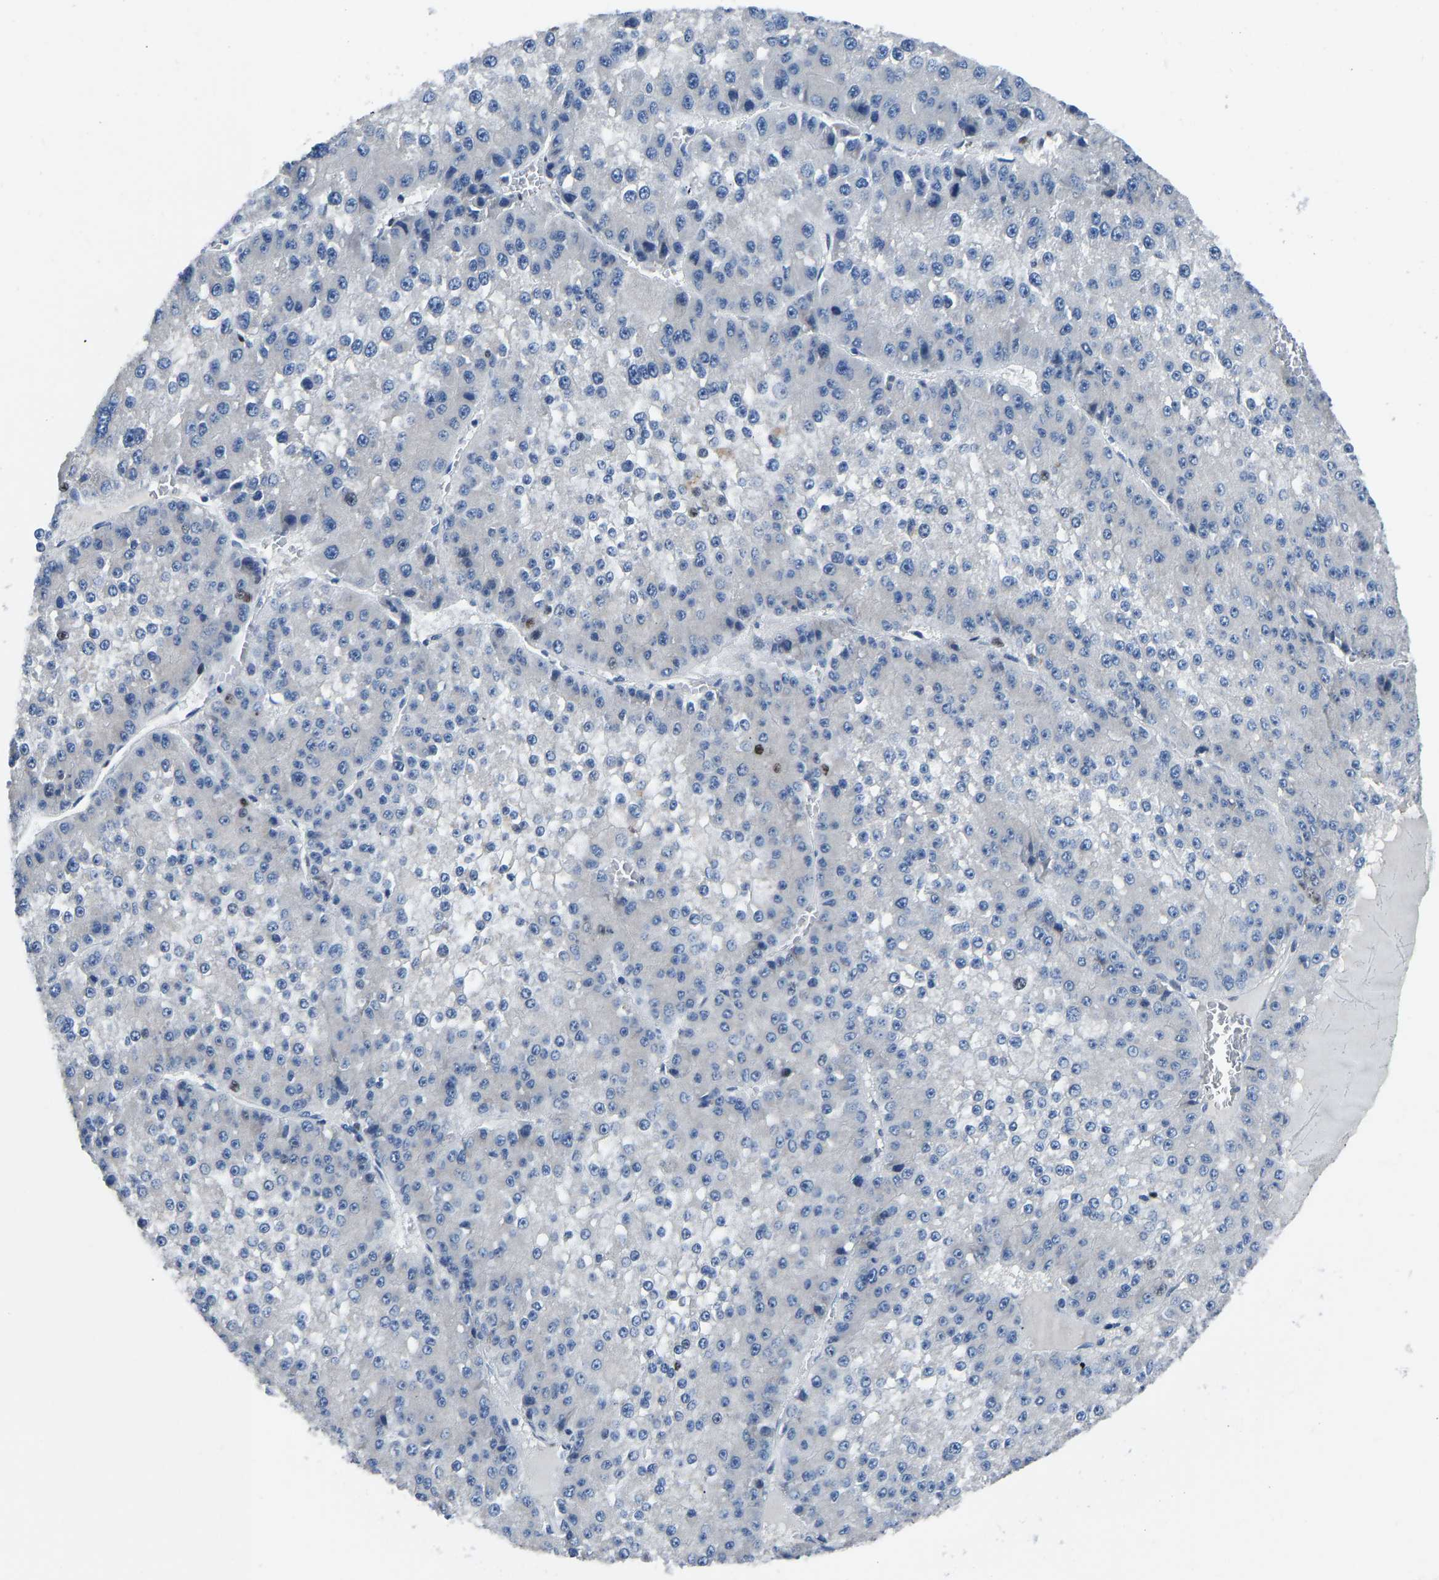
{"staining": {"intensity": "negative", "quantity": "none", "location": "none"}, "tissue": "liver cancer", "cell_type": "Tumor cells", "image_type": "cancer", "snomed": [{"axis": "morphology", "description": "Carcinoma, Hepatocellular, NOS"}, {"axis": "topography", "description": "Liver"}], "caption": "IHC of human liver cancer (hepatocellular carcinoma) exhibits no staining in tumor cells.", "gene": "EGR1", "patient": {"sex": "female", "age": 73}}